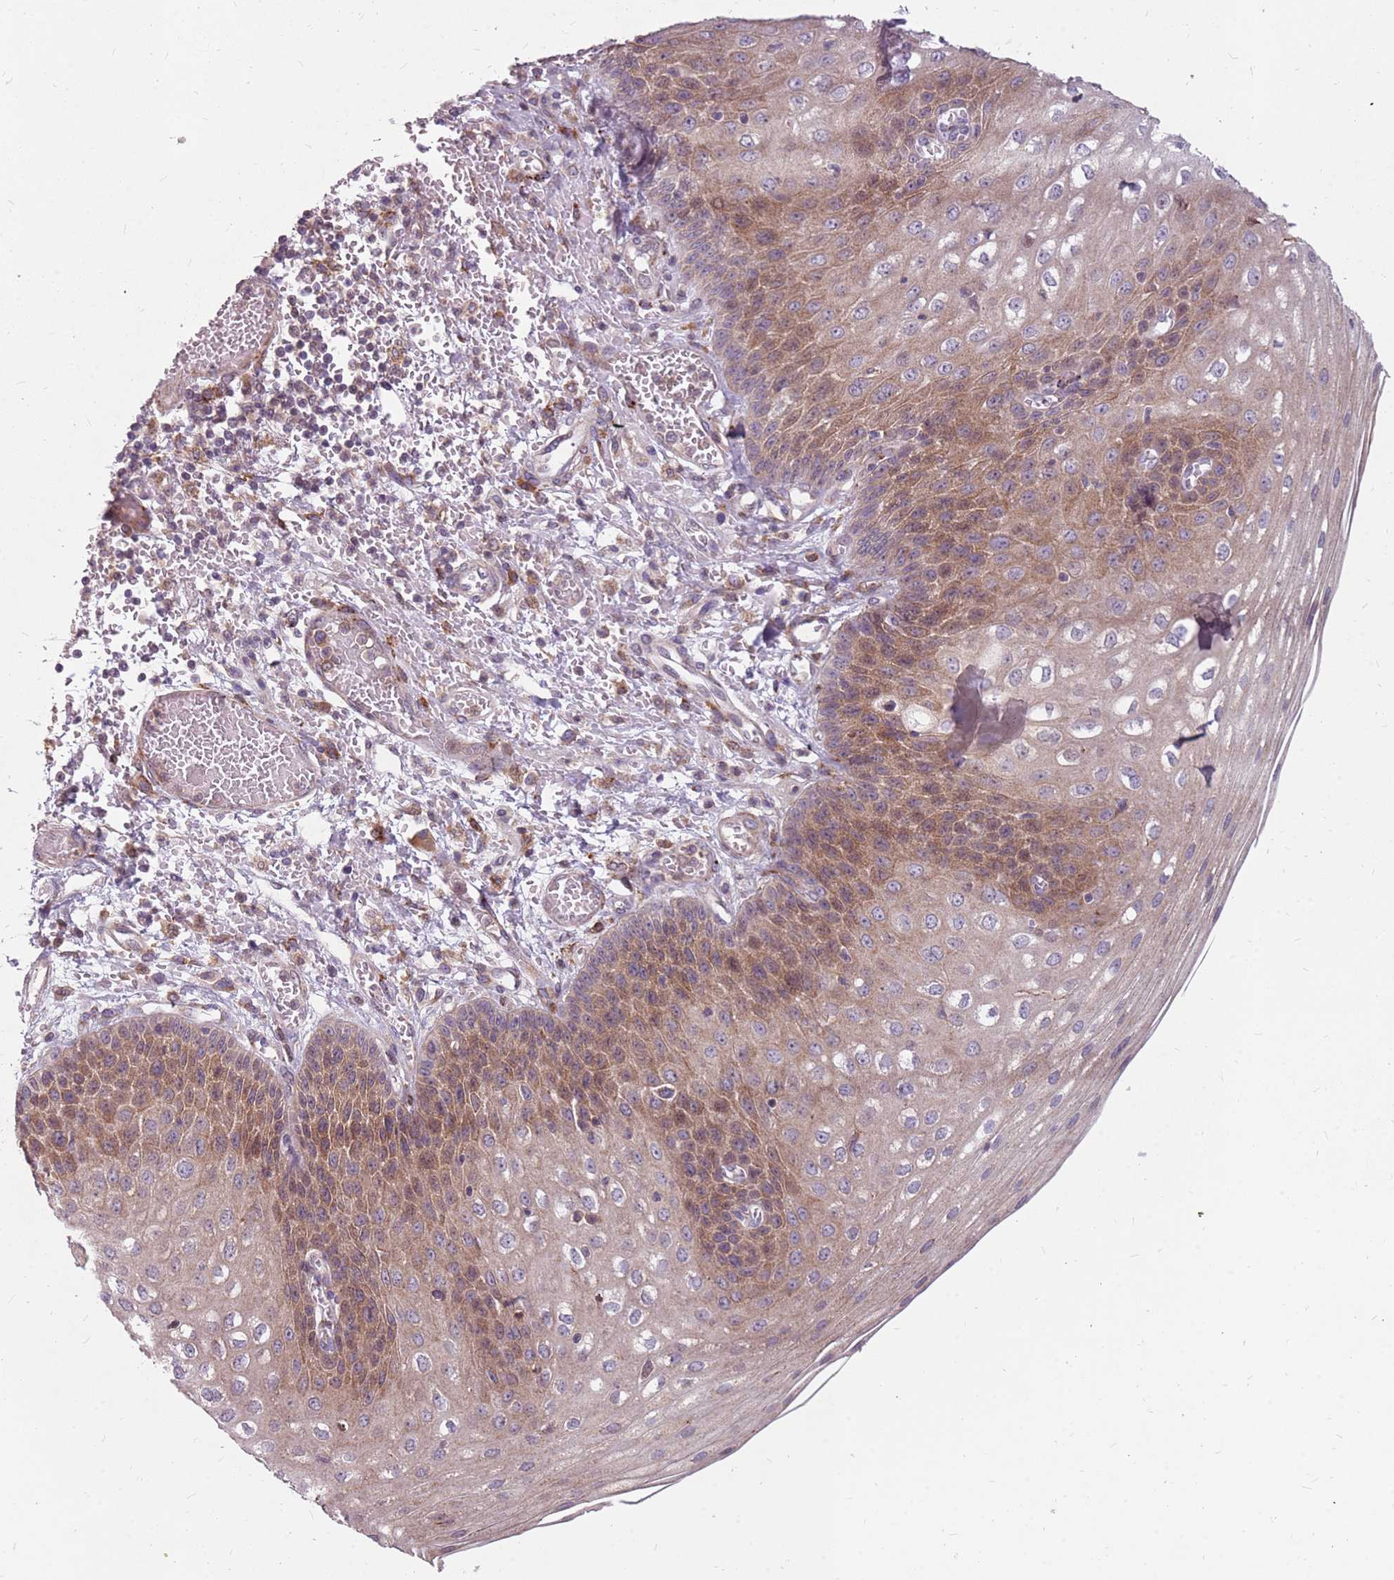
{"staining": {"intensity": "moderate", "quantity": "<25%", "location": "cytoplasmic/membranous"}, "tissue": "esophagus", "cell_type": "Squamous epithelial cells", "image_type": "normal", "snomed": [{"axis": "morphology", "description": "Normal tissue, NOS"}, {"axis": "topography", "description": "Esophagus"}], "caption": "Esophagus stained for a protein (brown) shows moderate cytoplasmic/membranous positive expression in approximately <25% of squamous epithelial cells.", "gene": "NME4", "patient": {"sex": "male", "age": 81}}